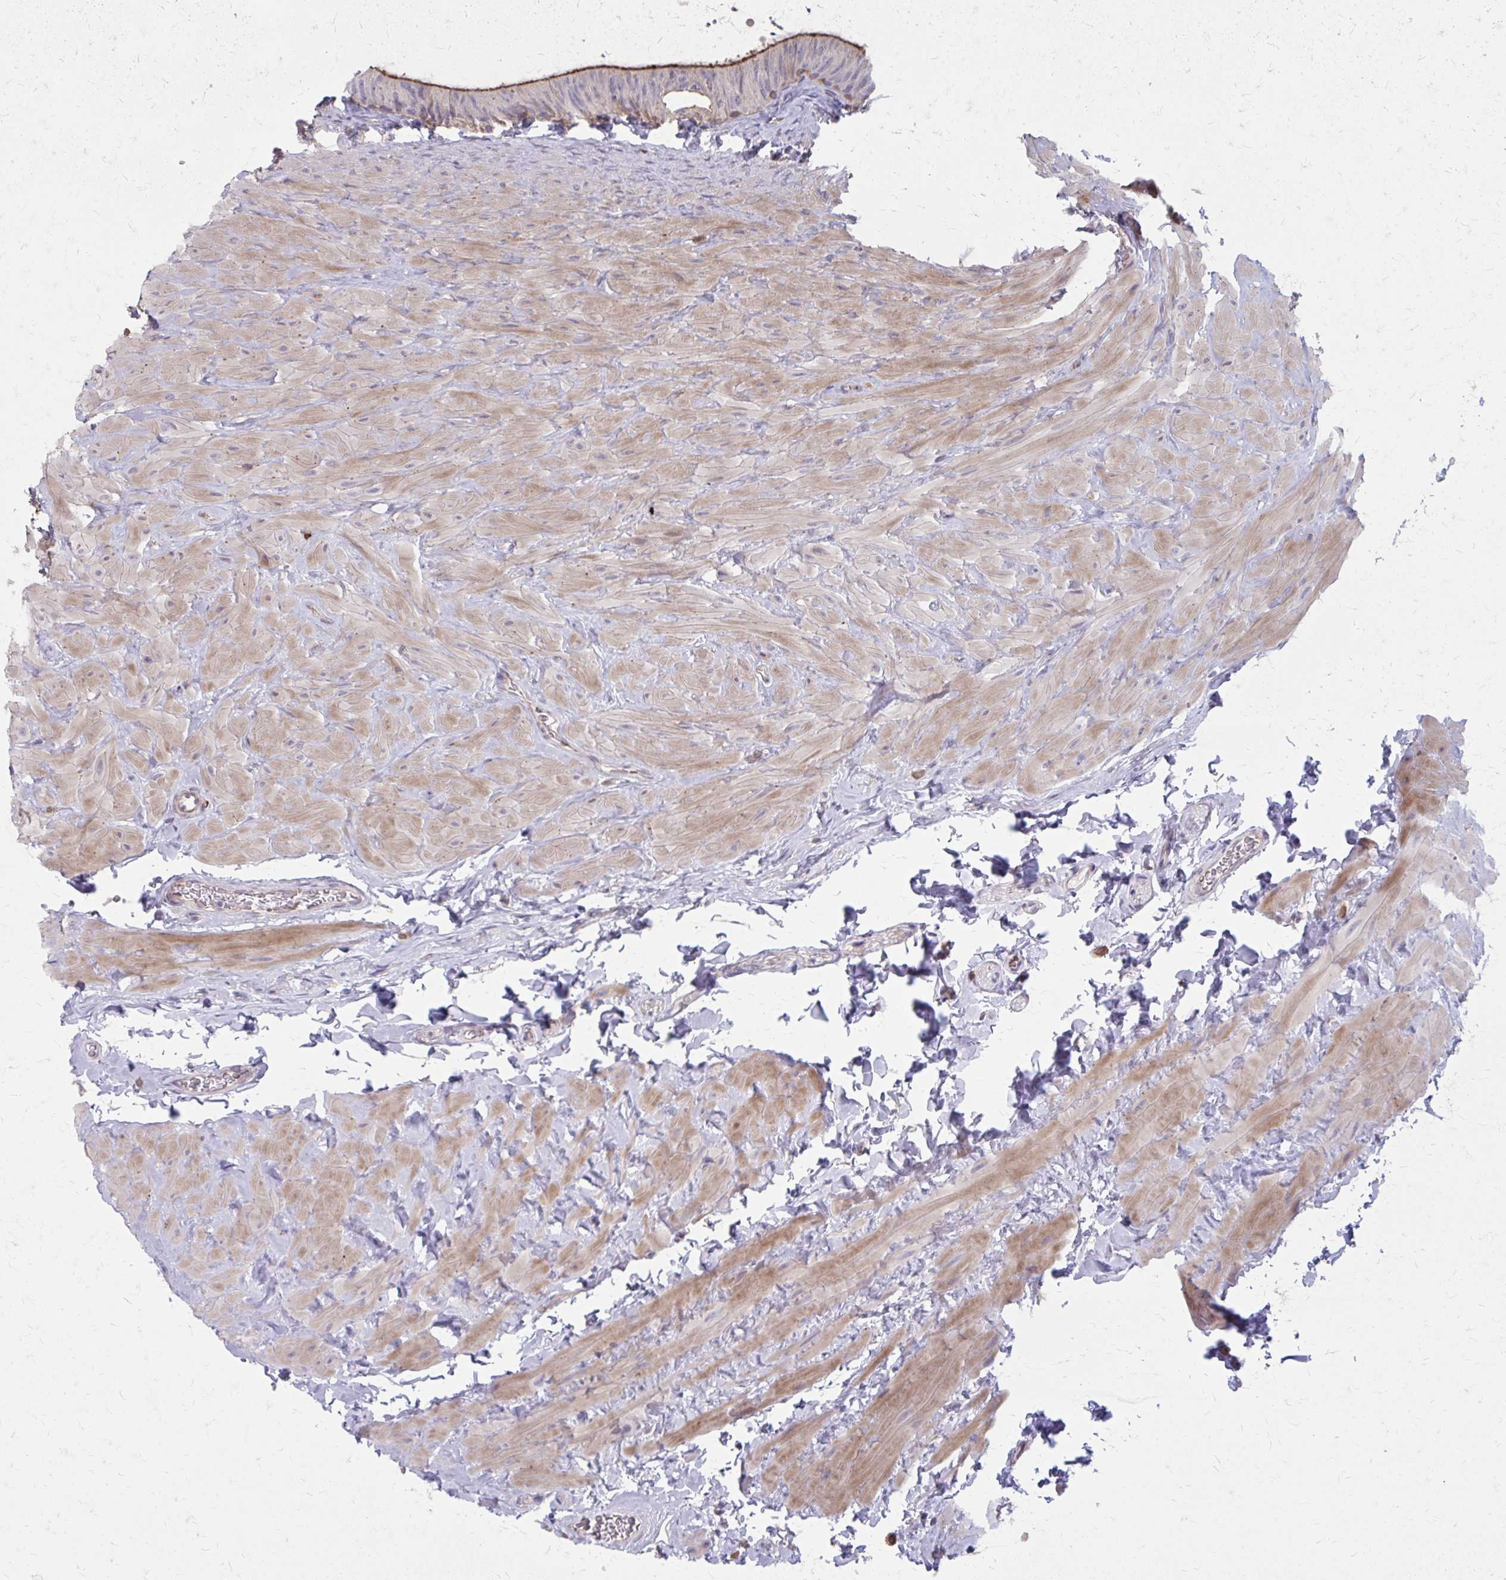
{"staining": {"intensity": "moderate", "quantity": "25%-75%", "location": "cytoplasmic/membranous"}, "tissue": "epididymis", "cell_type": "Glandular cells", "image_type": "normal", "snomed": [{"axis": "morphology", "description": "Normal tissue, NOS"}, {"axis": "topography", "description": "Epididymis, spermatic cord, NOS"}, {"axis": "topography", "description": "Epididymis"}], "caption": "IHC photomicrograph of normal epididymis: human epididymis stained using immunohistochemistry displays medium levels of moderate protein expression localized specifically in the cytoplasmic/membranous of glandular cells, appearing as a cytoplasmic/membranous brown color.", "gene": "MMP14", "patient": {"sex": "male", "age": 31}}